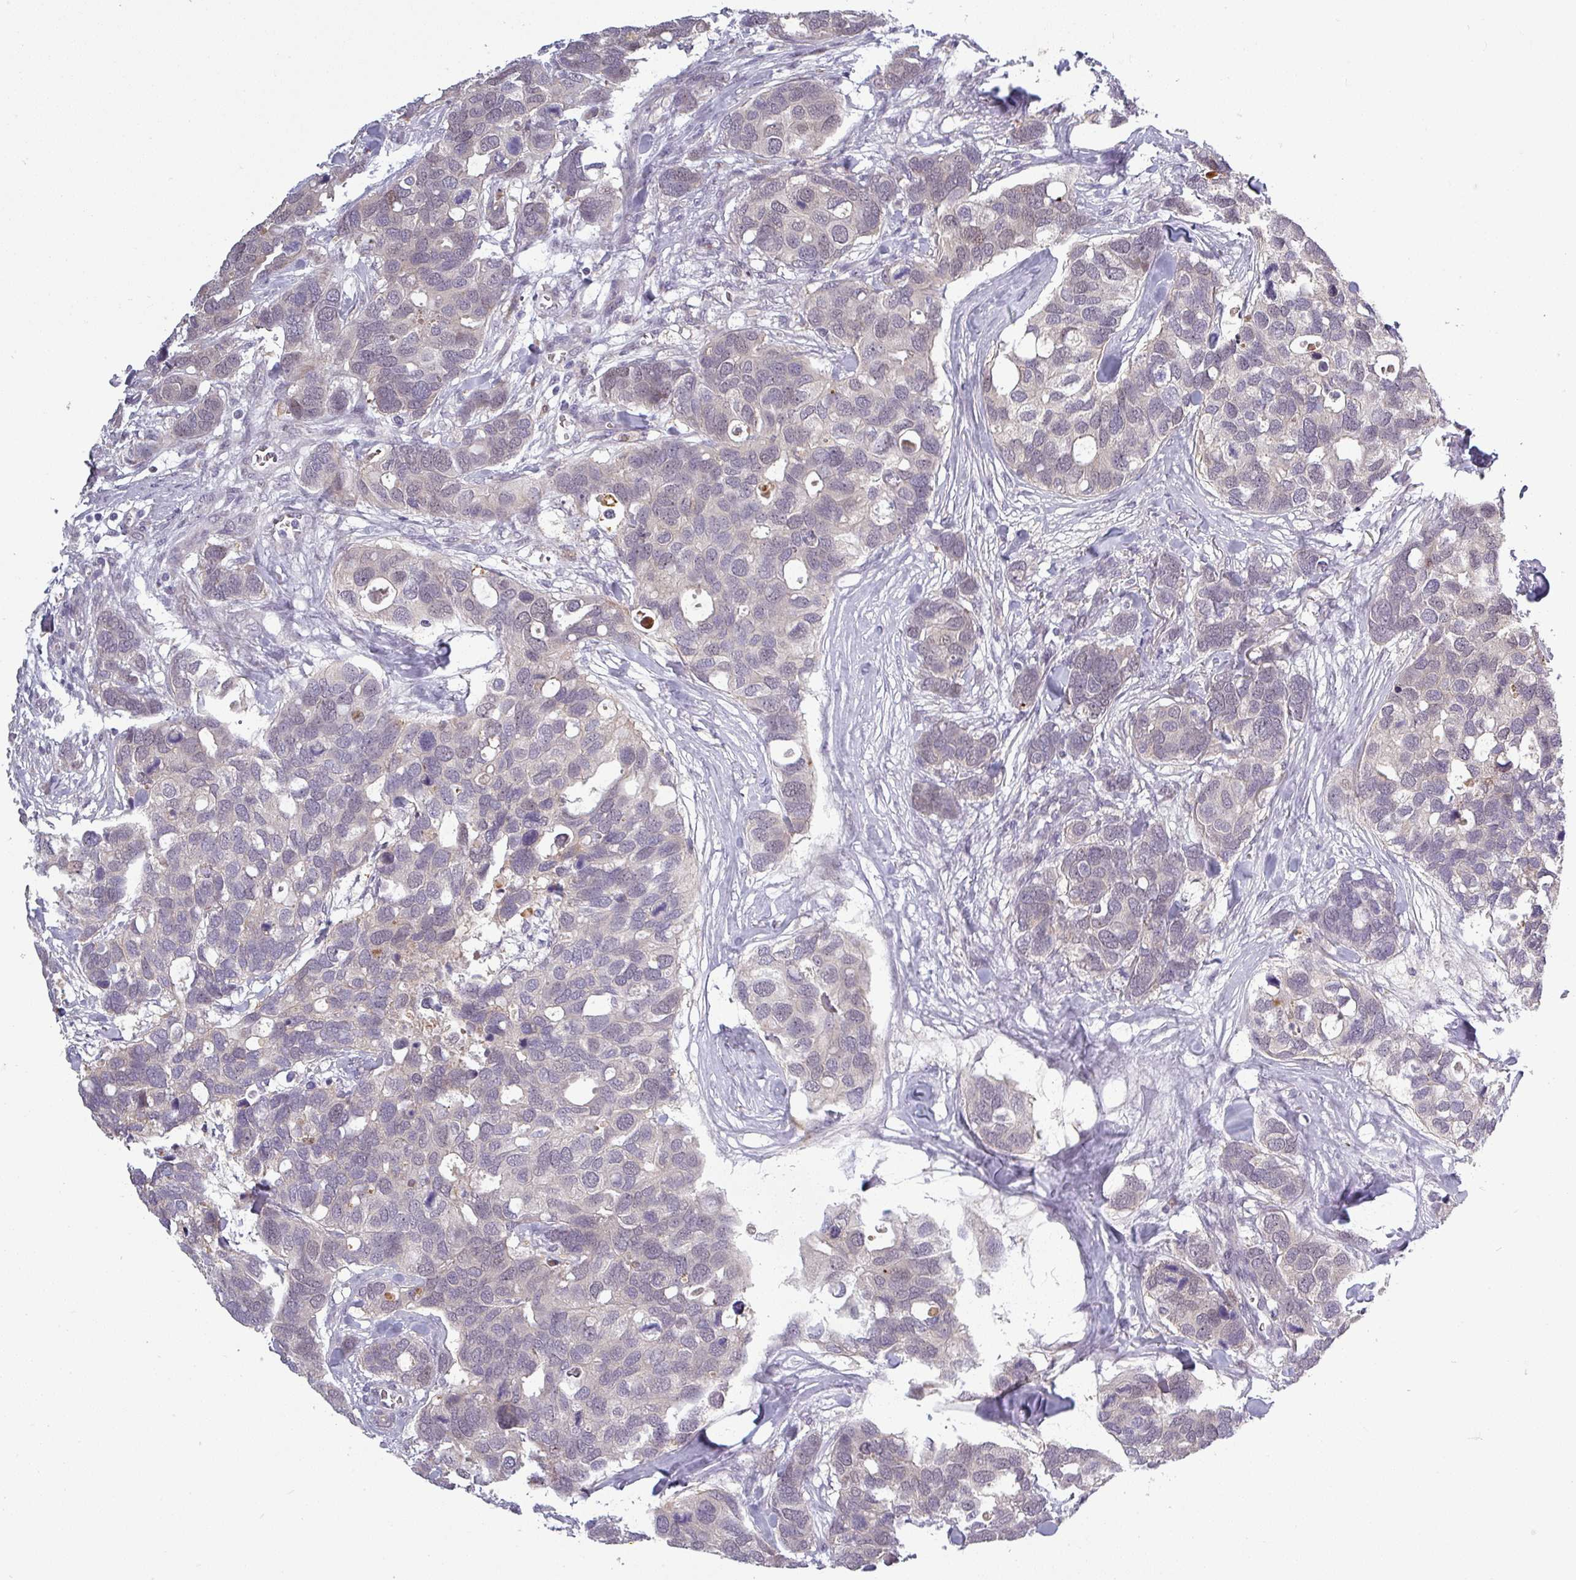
{"staining": {"intensity": "negative", "quantity": "none", "location": "none"}, "tissue": "breast cancer", "cell_type": "Tumor cells", "image_type": "cancer", "snomed": [{"axis": "morphology", "description": "Duct carcinoma"}, {"axis": "topography", "description": "Breast"}], "caption": "Protein analysis of breast cancer (invasive ductal carcinoma) displays no significant expression in tumor cells.", "gene": "C2orf16", "patient": {"sex": "female", "age": 83}}